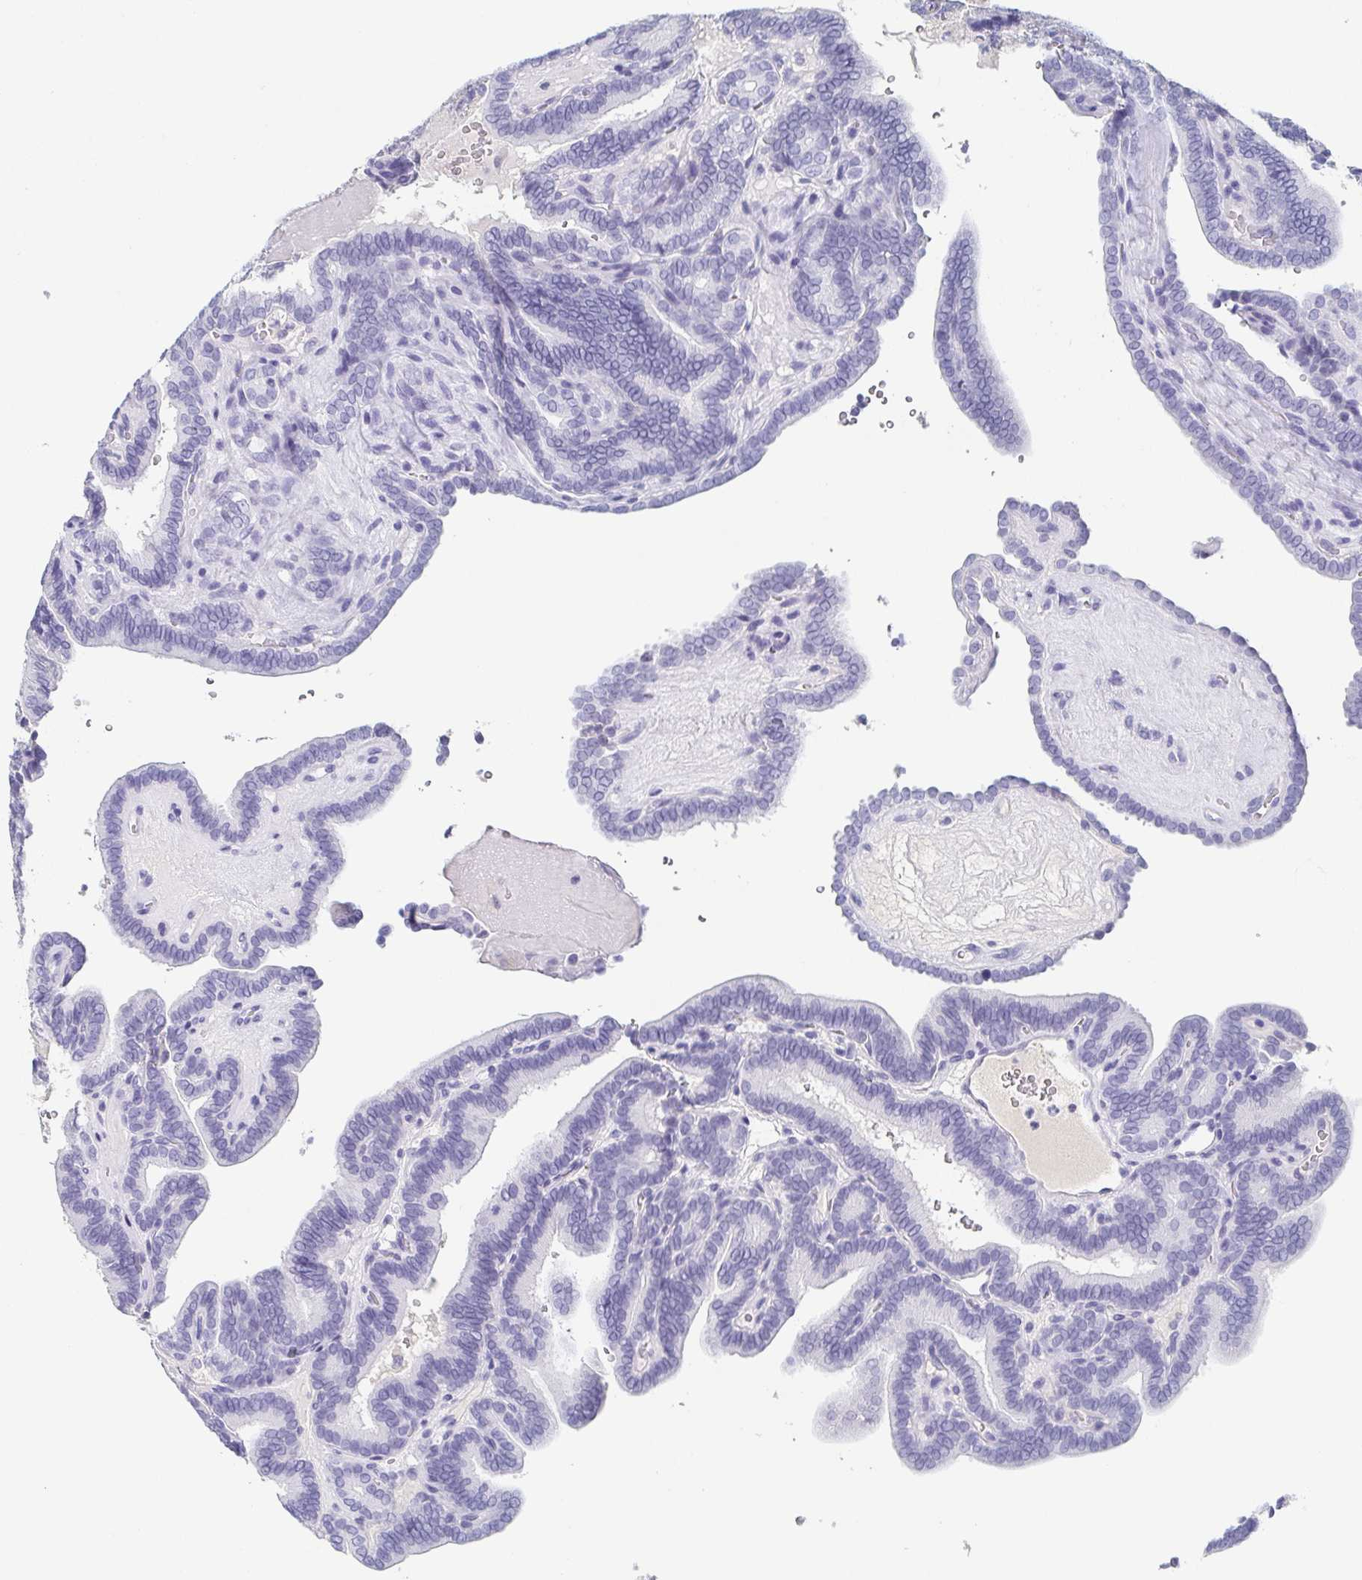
{"staining": {"intensity": "negative", "quantity": "none", "location": "none"}, "tissue": "thyroid cancer", "cell_type": "Tumor cells", "image_type": "cancer", "snomed": [{"axis": "morphology", "description": "Papillary adenocarcinoma, NOS"}, {"axis": "topography", "description": "Thyroid gland"}], "caption": "The immunohistochemistry (IHC) micrograph has no significant expression in tumor cells of thyroid cancer (papillary adenocarcinoma) tissue.", "gene": "ITLN1", "patient": {"sex": "female", "age": 21}}